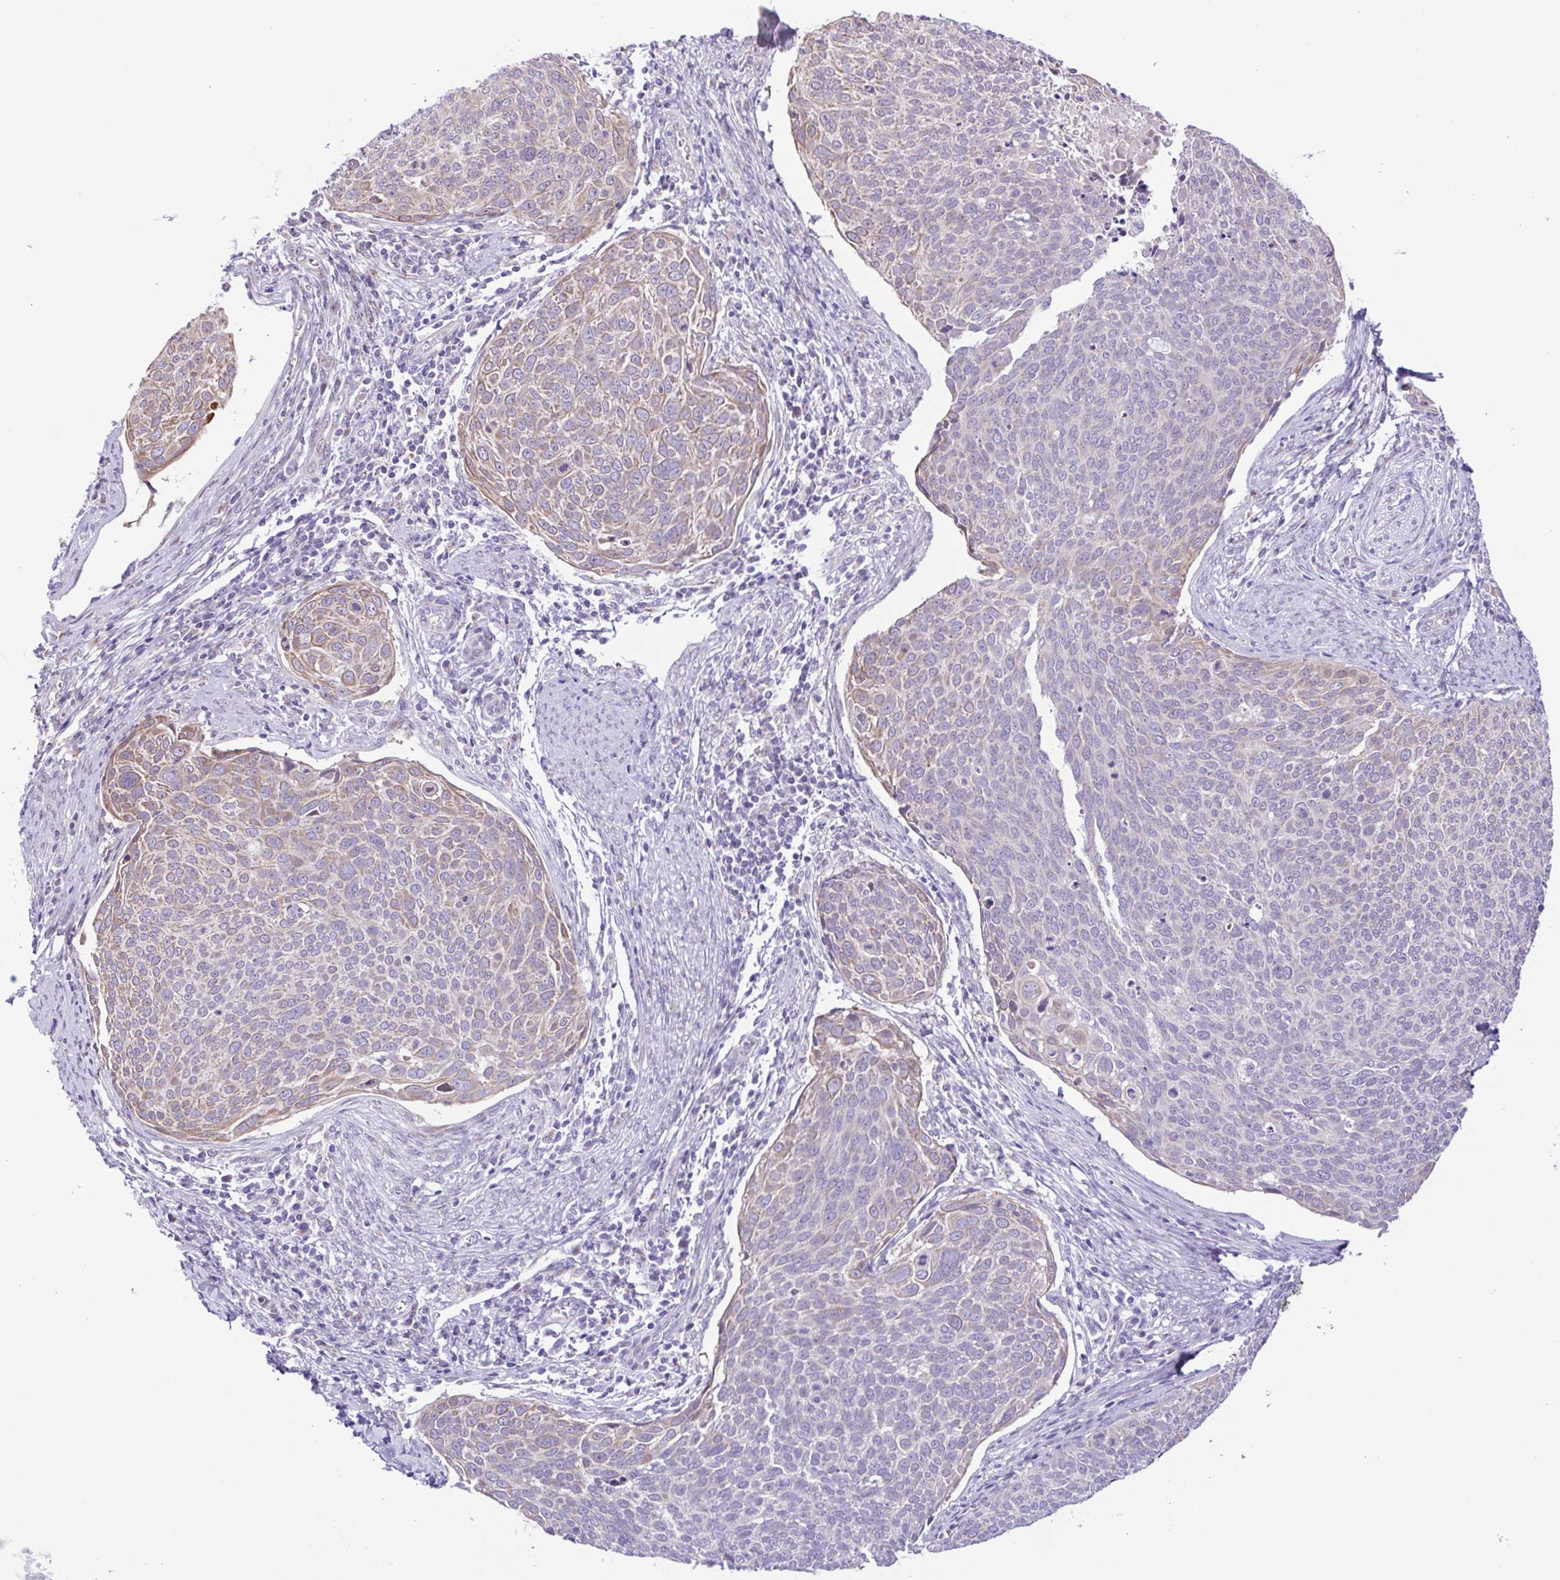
{"staining": {"intensity": "weak", "quantity": "25%-75%", "location": "cytoplasmic/membranous"}, "tissue": "cervical cancer", "cell_type": "Tumor cells", "image_type": "cancer", "snomed": [{"axis": "morphology", "description": "Squamous cell carcinoma, NOS"}, {"axis": "topography", "description": "Cervix"}], "caption": "Cervical squamous cell carcinoma stained with a brown dye reveals weak cytoplasmic/membranous positive expression in about 25%-75% of tumor cells.", "gene": "TGM3", "patient": {"sex": "female", "age": 39}}